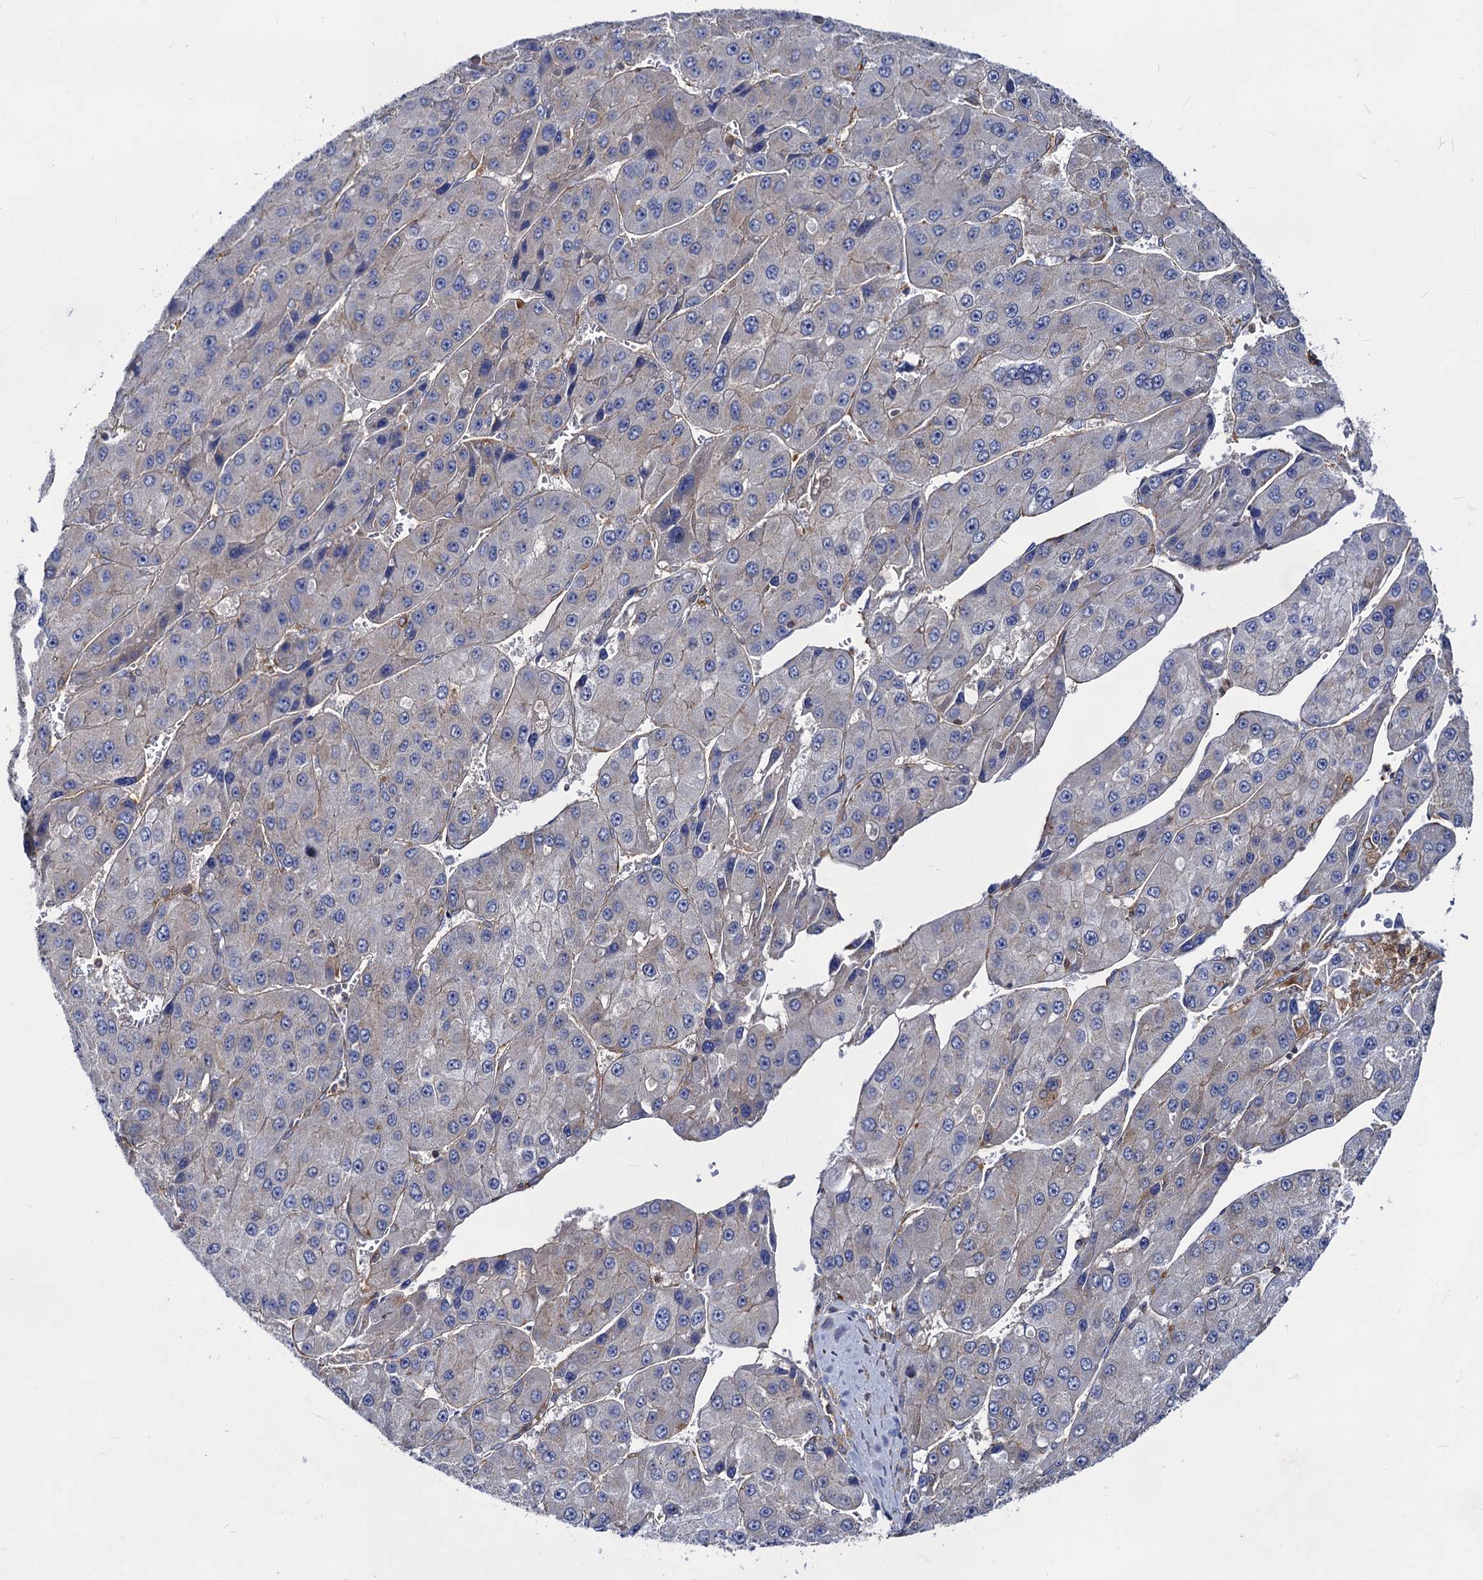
{"staining": {"intensity": "negative", "quantity": "none", "location": "none"}, "tissue": "liver cancer", "cell_type": "Tumor cells", "image_type": "cancer", "snomed": [{"axis": "morphology", "description": "Carcinoma, Hepatocellular, NOS"}, {"axis": "topography", "description": "Liver"}], "caption": "A high-resolution micrograph shows immunohistochemistry staining of liver cancer (hepatocellular carcinoma), which displays no significant expression in tumor cells.", "gene": "DYDC1", "patient": {"sex": "female", "age": 73}}